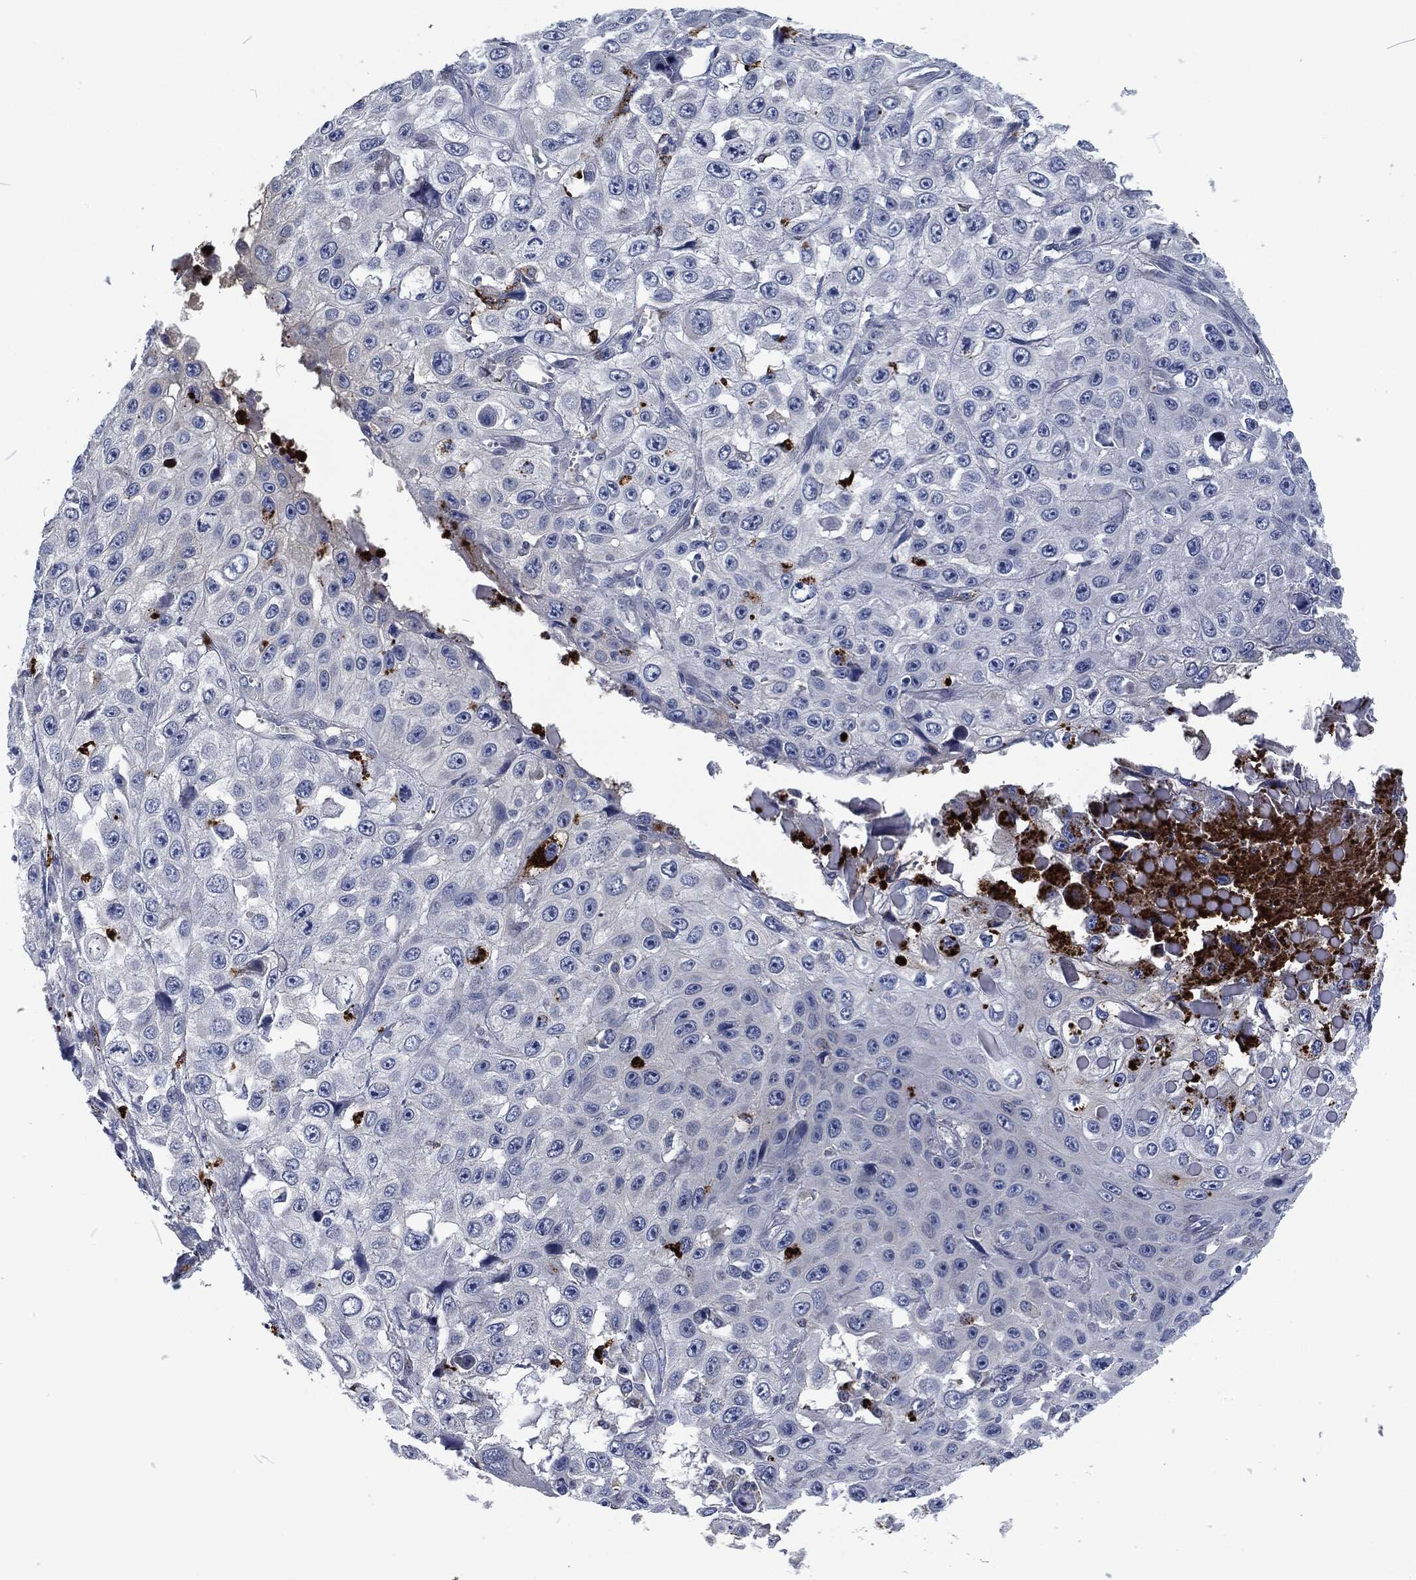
{"staining": {"intensity": "negative", "quantity": "none", "location": "none"}, "tissue": "skin cancer", "cell_type": "Tumor cells", "image_type": "cancer", "snomed": [{"axis": "morphology", "description": "Squamous cell carcinoma, NOS"}, {"axis": "topography", "description": "Skin"}], "caption": "IHC histopathology image of neoplastic tissue: skin squamous cell carcinoma stained with DAB (3,3'-diaminobenzidine) exhibits no significant protein positivity in tumor cells.", "gene": "MPO", "patient": {"sex": "male", "age": 82}}